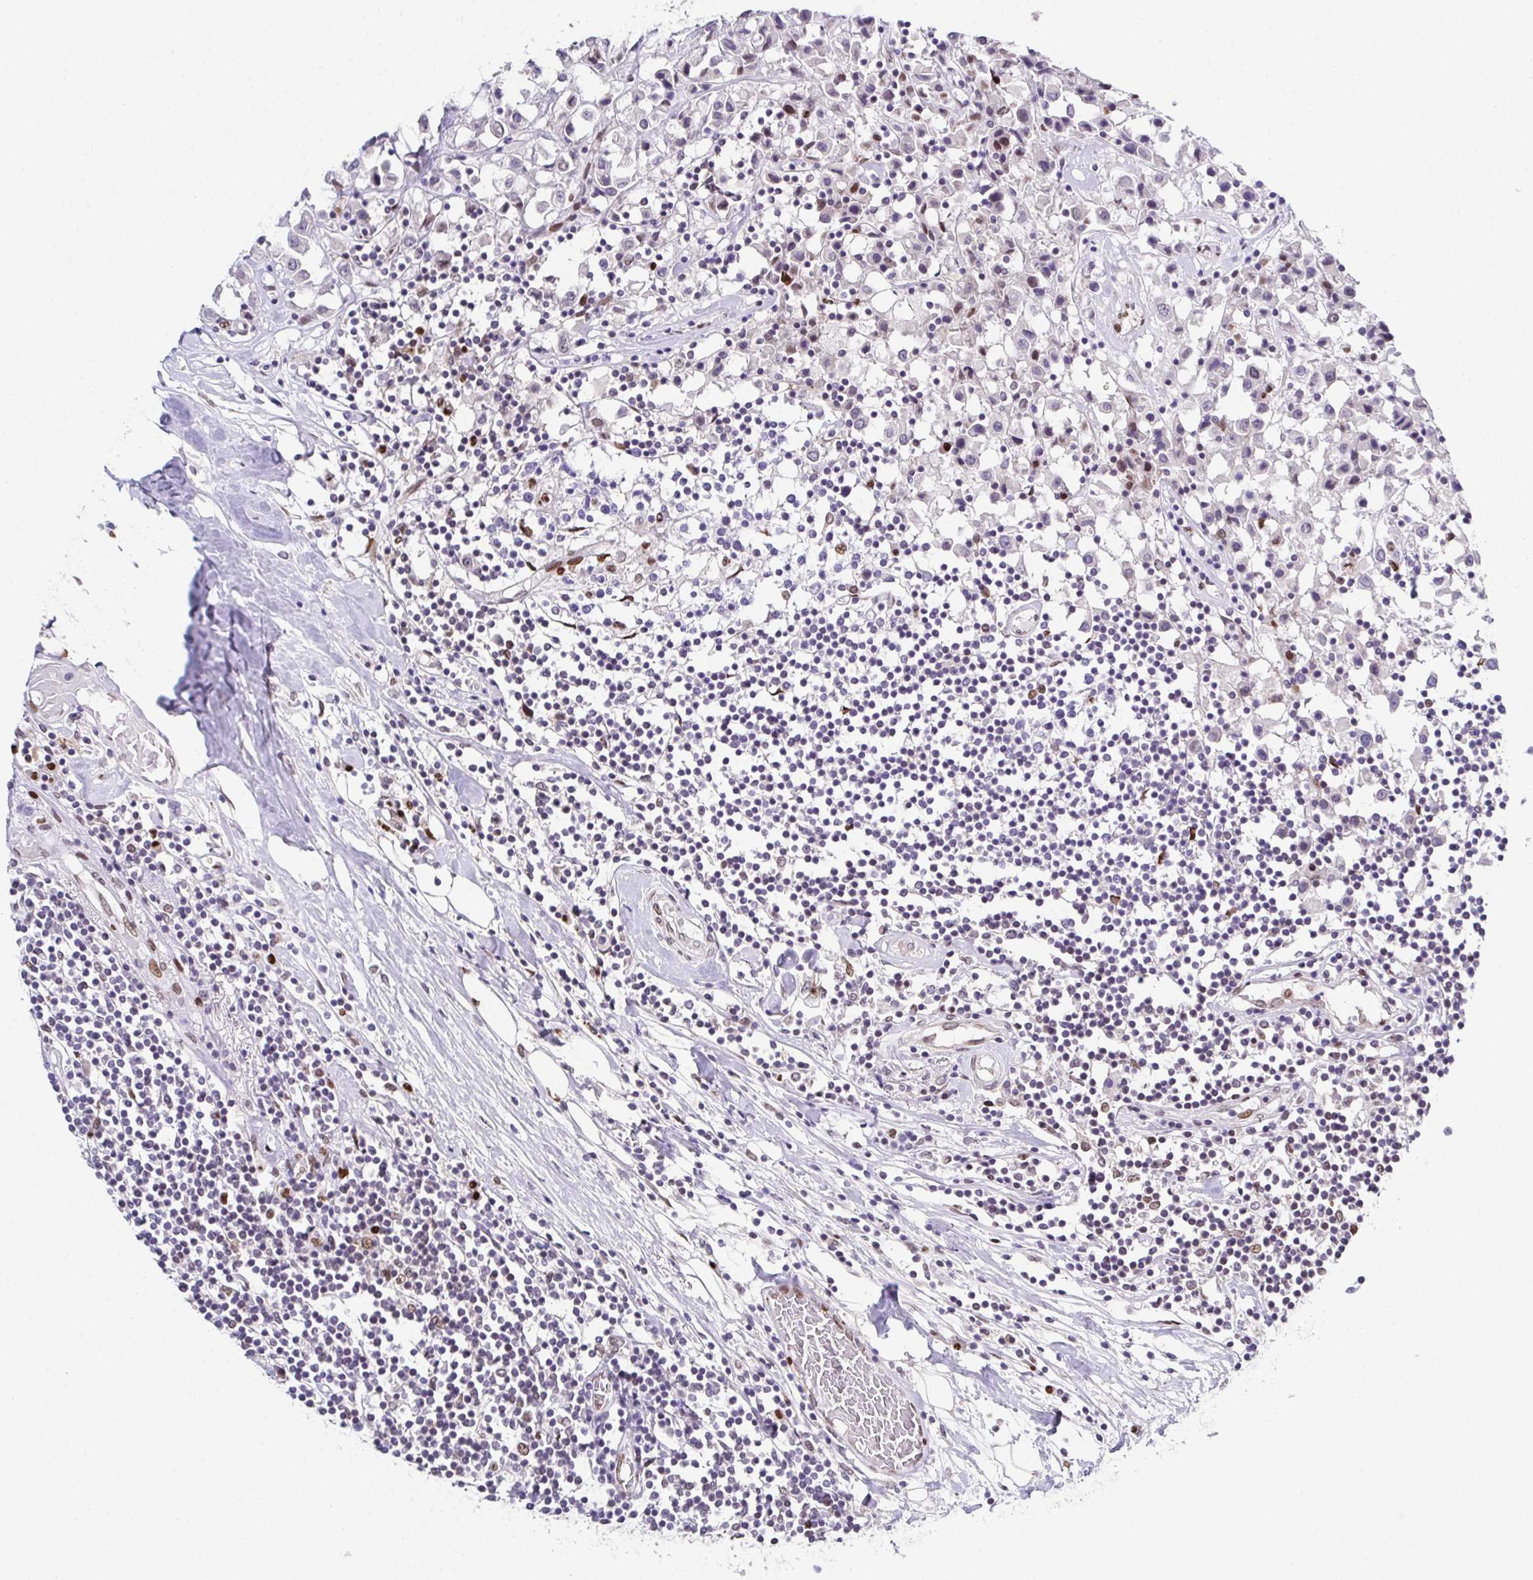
{"staining": {"intensity": "weak", "quantity": "<25%", "location": "nuclear"}, "tissue": "breast cancer", "cell_type": "Tumor cells", "image_type": "cancer", "snomed": [{"axis": "morphology", "description": "Duct carcinoma"}, {"axis": "topography", "description": "Breast"}], "caption": "An IHC micrograph of invasive ductal carcinoma (breast) is shown. There is no staining in tumor cells of invasive ductal carcinoma (breast).", "gene": "RB1", "patient": {"sex": "female", "age": 61}}